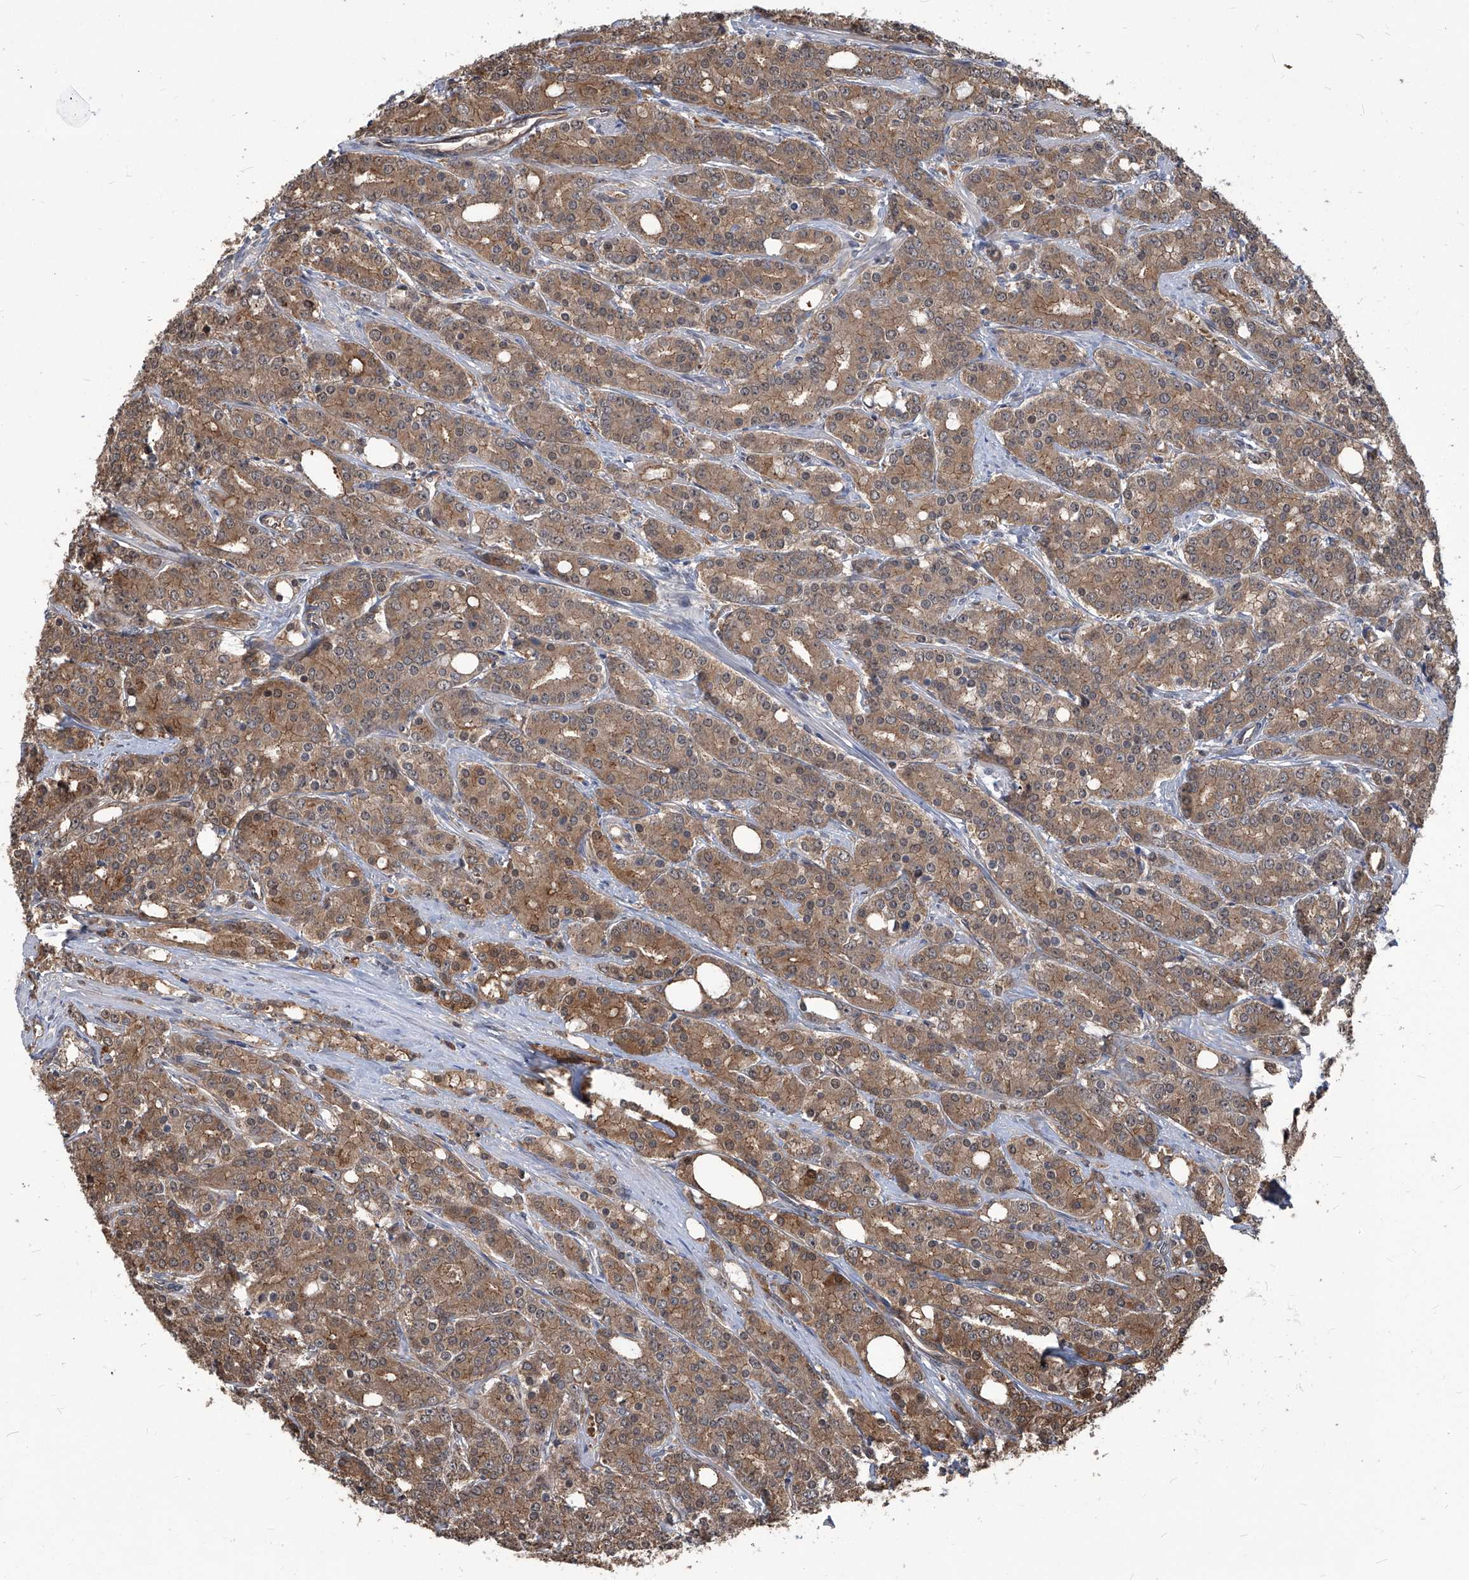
{"staining": {"intensity": "moderate", "quantity": ">75%", "location": "cytoplasmic/membranous"}, "tissue": "prostate cancer", "cell_type": "Tumor cells", "image_type": "cancer", "snomed": [{"axis": "morphology", "description": "Adenocarcinoma, High grade"}, {"axis": "topography", "description": "Prostate"}], "caption": "A medium amount of moderate cytoplasmic/membranous expression is appreciated in about >75% of tumor cells in prostate cancer tissue. The staining was performed using DAB (3,3'-diaminobenzidine), with brown indicating positive protein expression. Nuclei are stained blue with hematoxylin.", "gene": "PSMB1", "patient": {"sex": "male", "age": 62}}